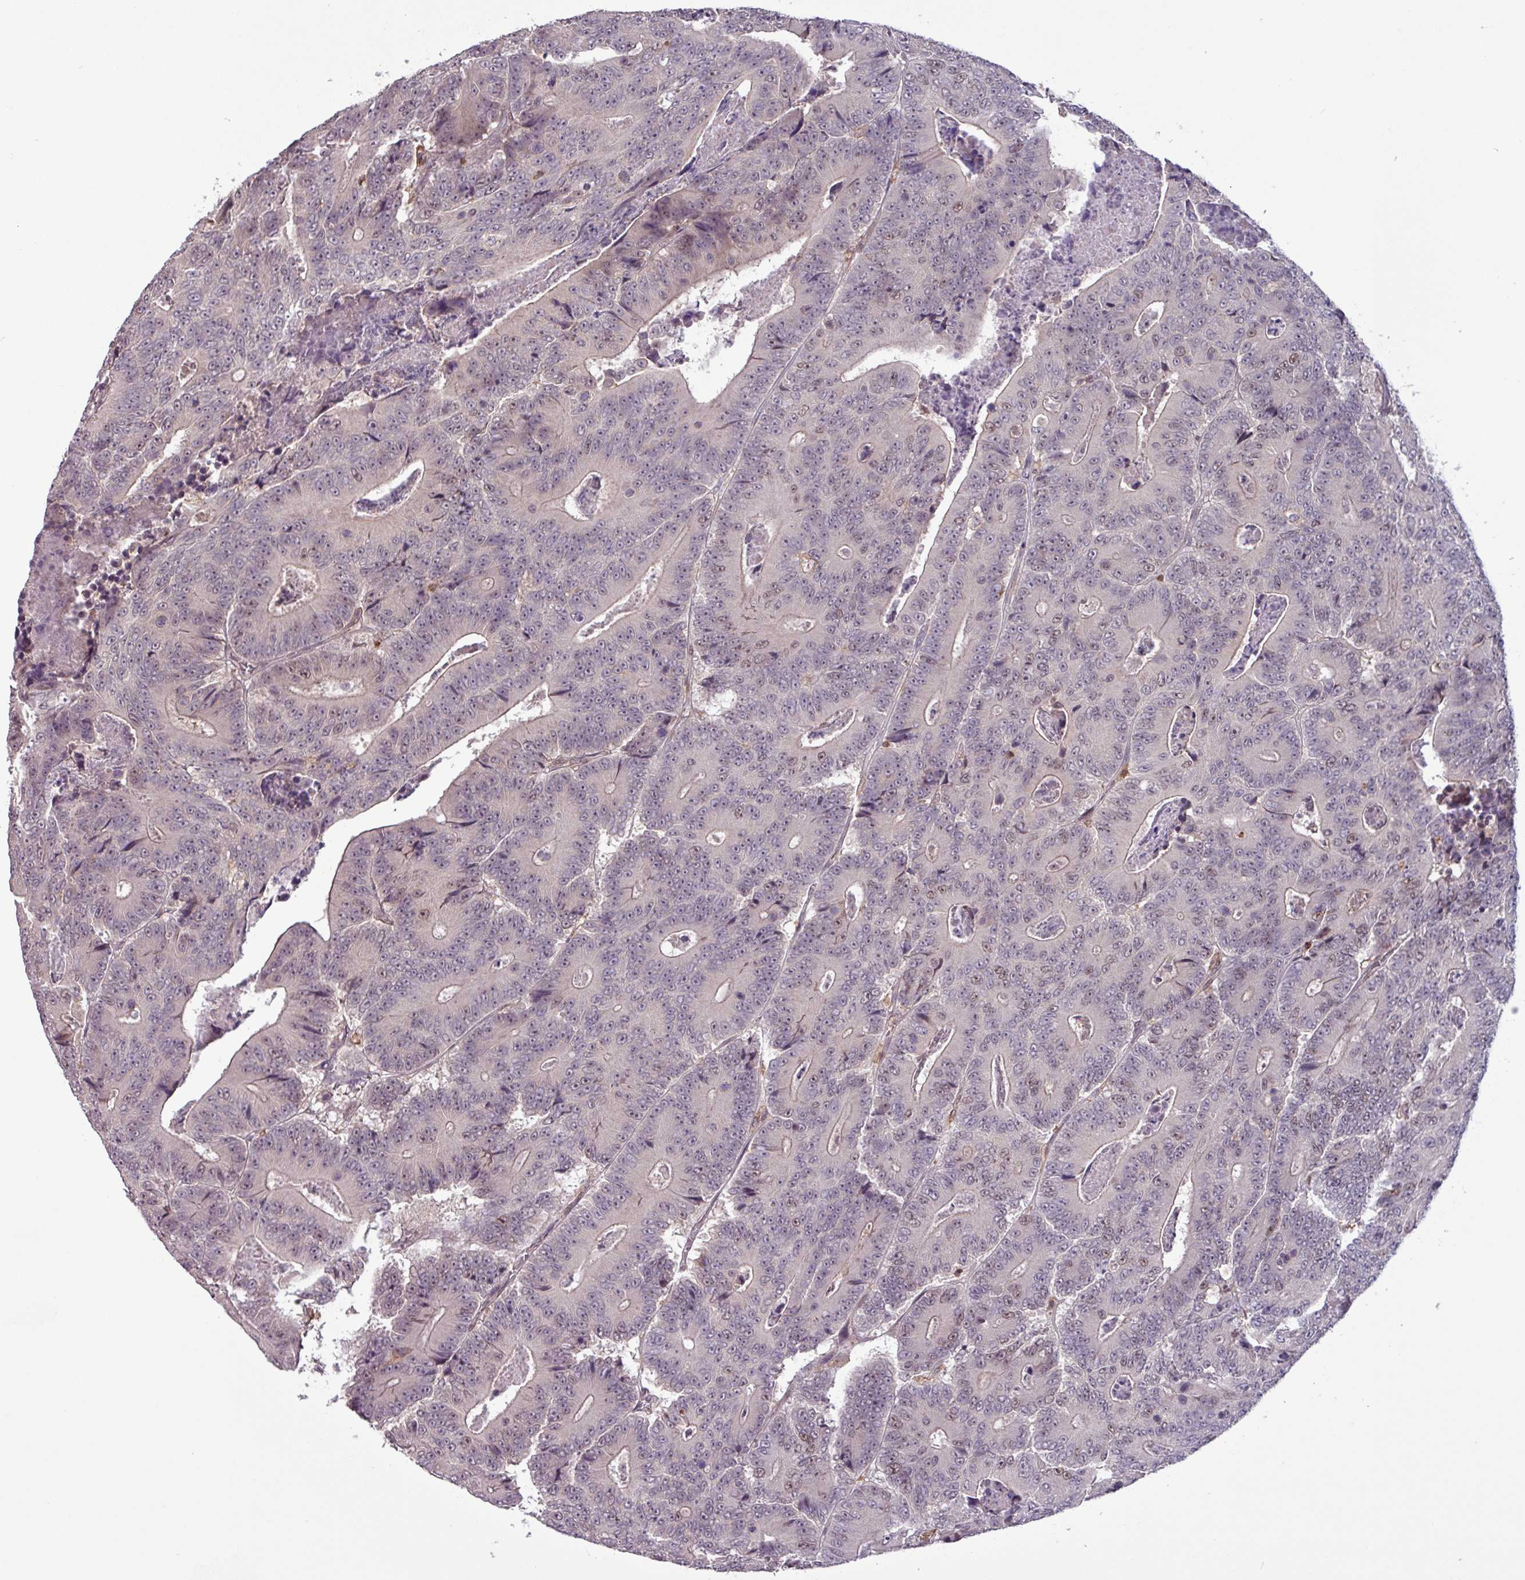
{"staining": {"intensity": "weak", "quantity": "25%-75%", "location": "nuclear"}, "tissue": "colorectal cancer", "cell_type": "Tumor cells", "image_type": "cancer", "snomed": [{"axis": "morphology", "description": "Adenocarcinoma, NOS"}, {"axis": "topography", "description": "Colon"}], "caption": "Immunohistochemical staining of colorectal adenocarcinoma shows weak nuclear protein expression in about 25%-75% of tumor cells. Nuclei are stained in blue.", "gene": "PRRX1", "patient": {"sex": "male", "age": 83}}